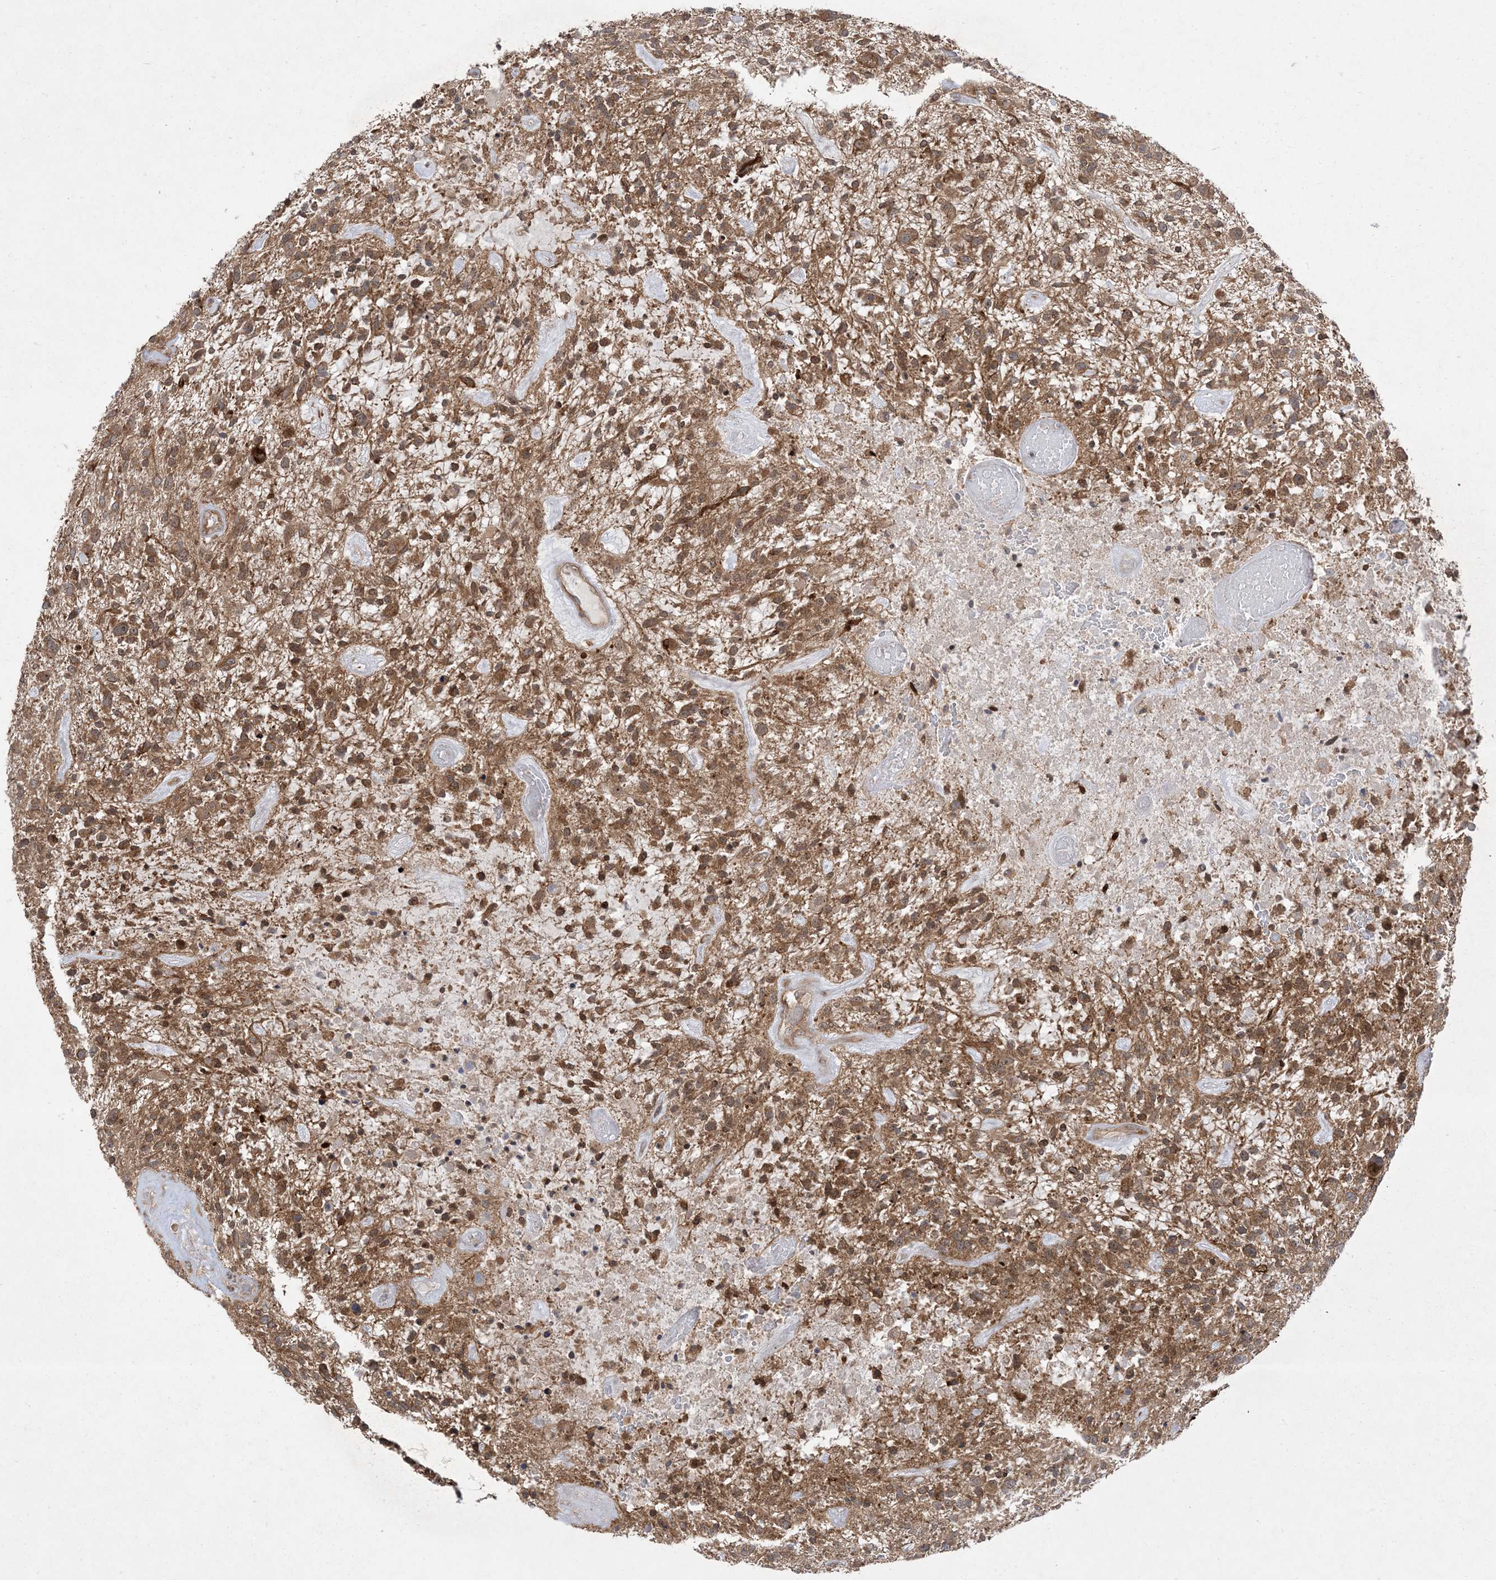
{"staining": {"intensity": "moderate", "quantity": ">75%", "location": "cytoplasmic/membranous"}, "tissue": "glioma", "cell_type": "Tumor cells", "image_type": "cancer", "snomed": [{"axis": "morphology", "description": "Glioma, malignant, High grade"}, {"axis": "topography", "description": "Brain"}], "caption": "A photomicrograph of high-grade glioma (malignant) stained for a protein demonstrates moderate cytoplasmic/membranous brown staining in tumor cells.", "gene": "SOGA3", "patient": {"sex": "male", "age": 47}}